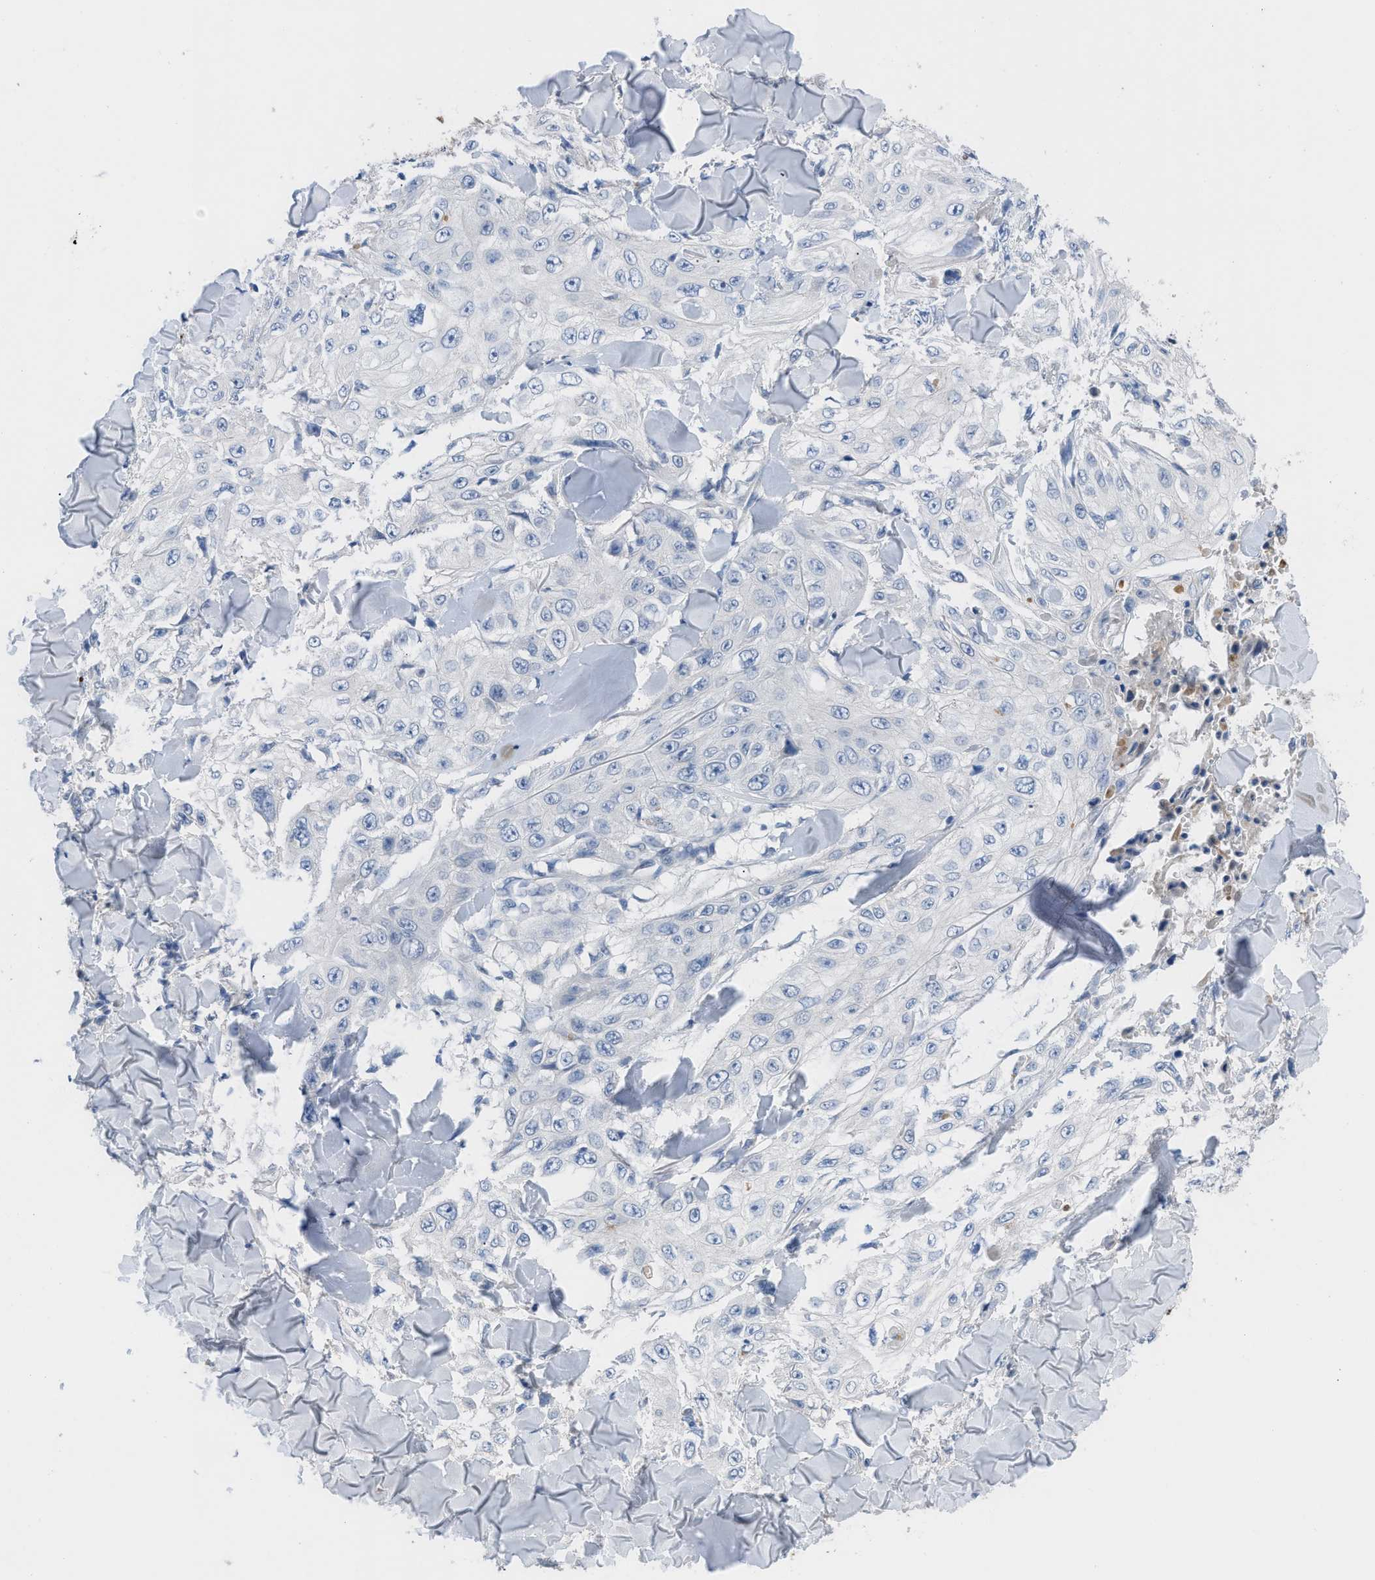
{"staining": {"intensity": "negative", "quantity": "none", "location": "none"}, "tissue": "skin cancer", "cell_type": "Tumor cells", "image_type": "cancer", "snomed": [{"axis": "morphology", "description": "Squamous cell carcinoma, NOS"}, {"axis": "topography", "description": "Skin"}], "caption": "IHC histopathology image of skin squamous cell carcinoma stained for a protein (brown), which displays no staining in tumor cells.", "gene": "HPX", "patient": {"sex": "male", "age": 86}}